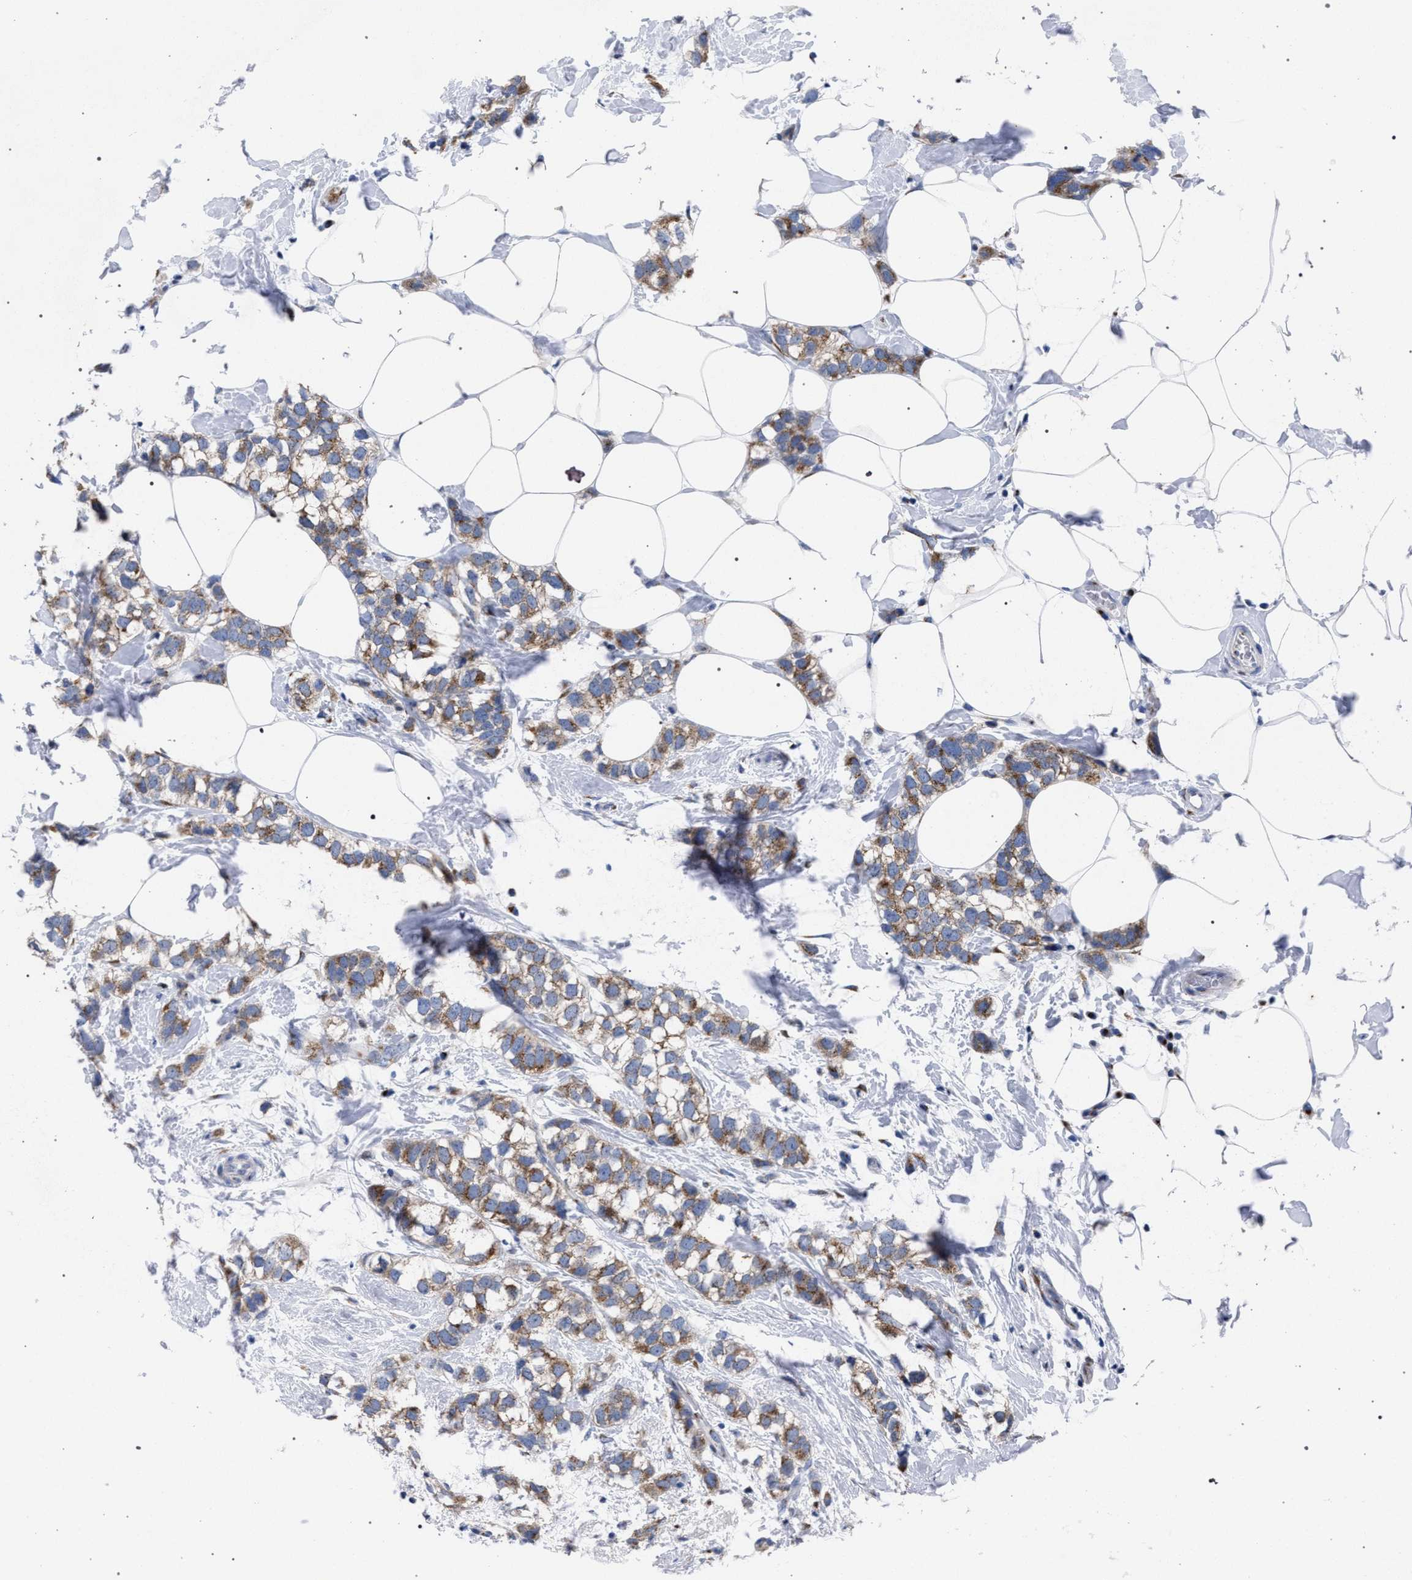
{"staining": {"intensity": "moderate", "quantity": ">75%", "location": "cytoplasmic/membranous"}, "tissue": "breast cancer", "cell_type": "Tumor cells", "image_type": "cancer", "snomed": [{"axis": "morphology", "description": "Normal tissue, NOS"}, {"axis": "morphology", "description": "Duct carcinoma"}, {"axis": "topography", "description": "Breast"}], "caption": "Human intraductal carcinoma (breast) stained for a protein (brown) exhibits moderate cytoplasmic/membranous positive staining in approximately >75% of tumor cells.", "gene": "GOLGA2", "patient": {"sex": "female", "age": 50}}